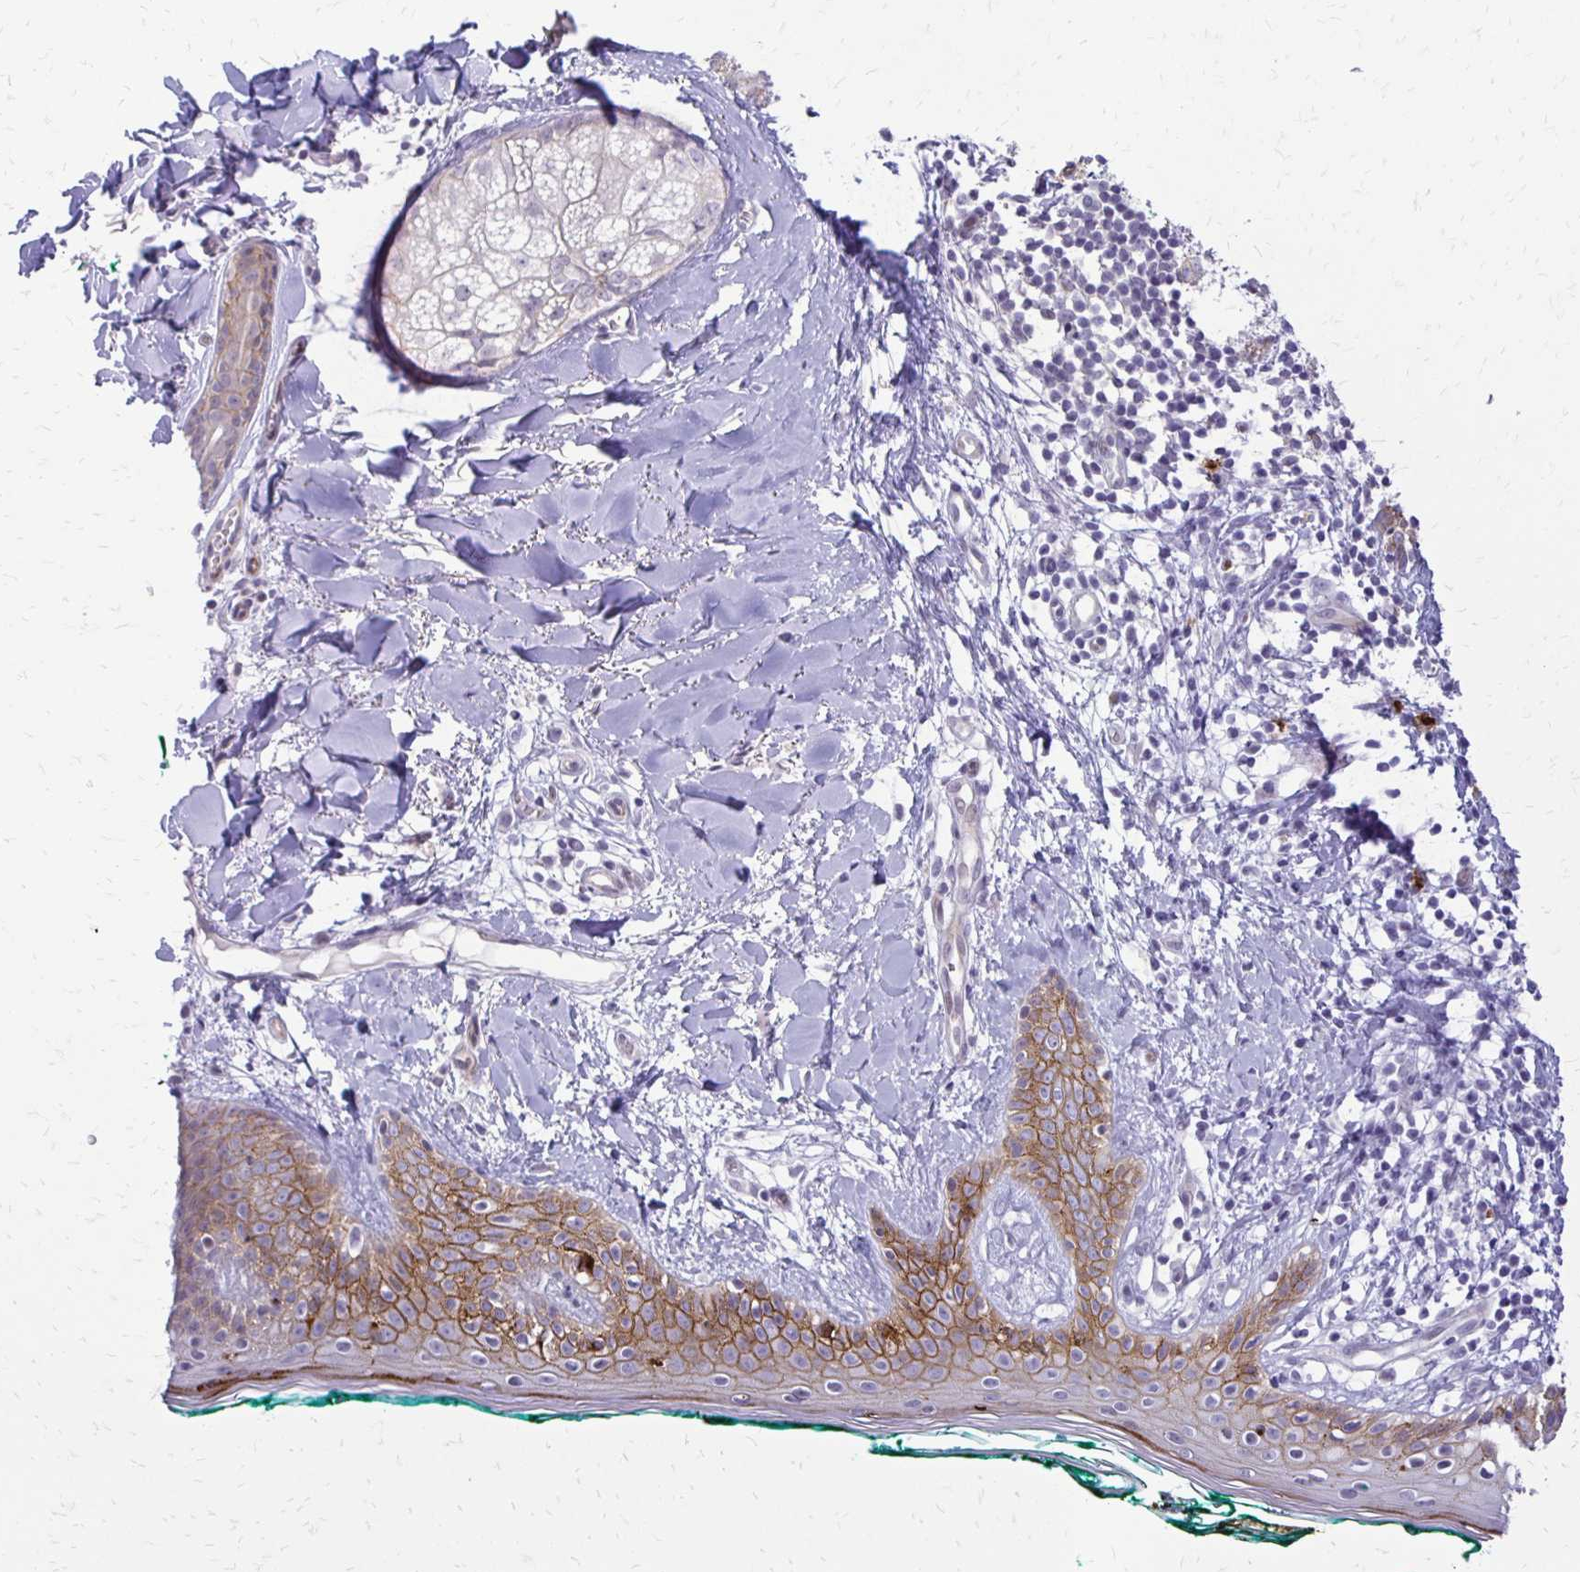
{"staining": {"intensity": "negative", "quantity": "none", "location": "none"}, "tissue": "skin", "cell_type": "Fibroblasts", "image_type": "normal", "snomed": [{"axis": "morphology", "description": "Normal tissue, NOS"}, {"axis": "topography", "description": "Skin"}], "caption": "DAB immunohistochemical staining of normal skin shows no significant staining in fibroblasts. The staining was performed using DAB (3,3'-diaminobenzidine) to visualize the protein expression in brown, while the nuclei were stained in blue with hematoxylin (Magnification: 20x).", "gene": "EPYC", "patient": {"sex": "female", "age": 34}}